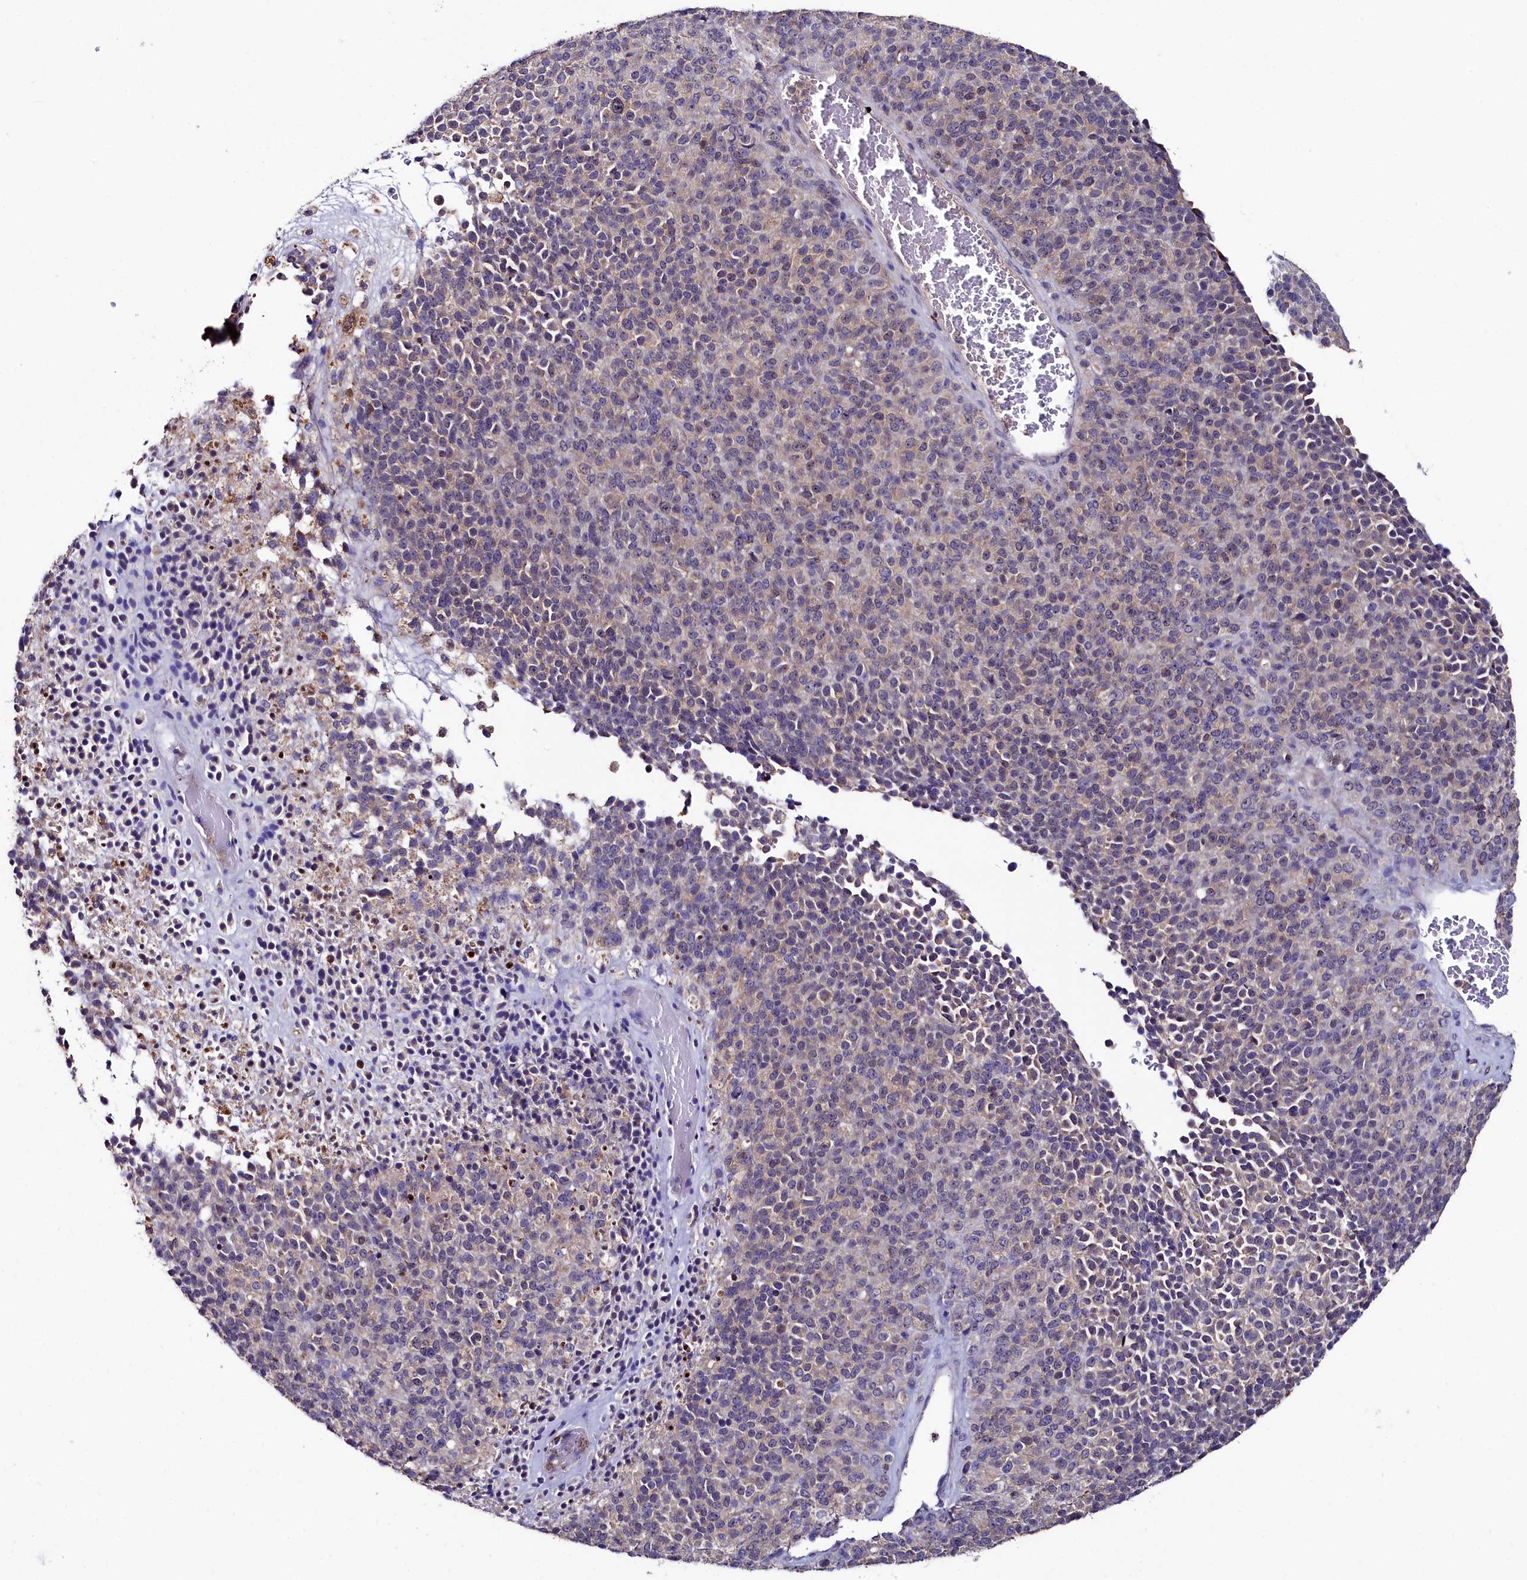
{"staining": {"intensity": "weak", "quantity": "<25%", "location": "nuclear"}, "tissue": "melanoma", "cell_type": "Tumor cells", "image_type": "cancer", "snomed": [{"axis": "morphology", "description": "Malignant melanoma, Metastatic site"}, {"axis": "topography", "description": "Brain"}], "caption": "Tumor cells show no significant protein expression in melanoma.", "gene": "AMBRA1", "patient": {"sex": "female", "age": 56}}